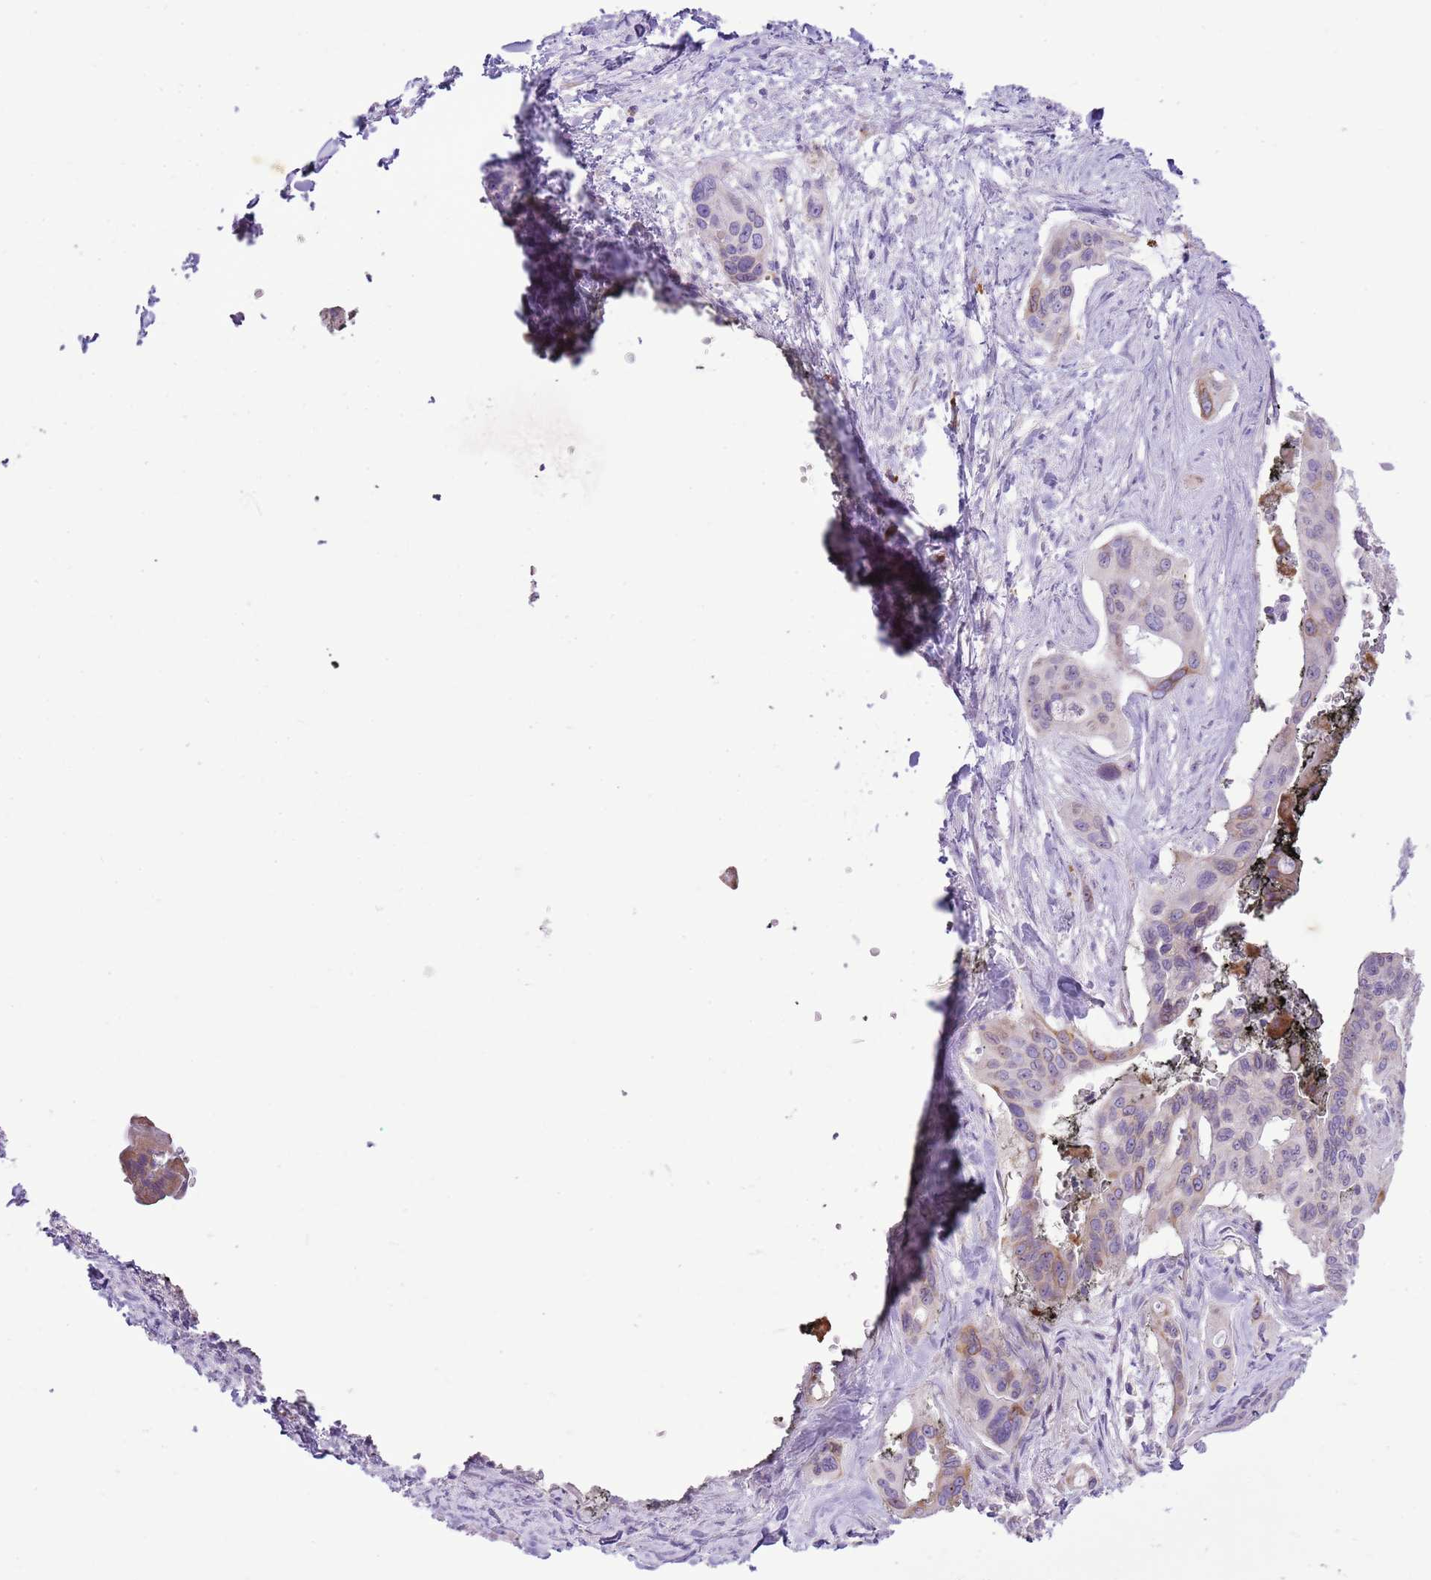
{"staining": {"intensity": "weak", "quantity": "25%-75%", "location": "cytoplasmic/membranous"}, "tissue": "pancreatic cancer", "cell_type": "Tumor cells", "image_type": "cancer", "snomed": [{"axis": "morphology", "description": "Adenocarcinoma, NOS"}, {"axis": "topography", "description": "Pancreas"}], "caption": "A brown stain shows weak cytoplasmic/membranous staining of a protein in pancreatic cancer (adenocarcinoma) tumor cells.", "gene": "AAR2", "patient": {"sex": "male", "age": 72}}